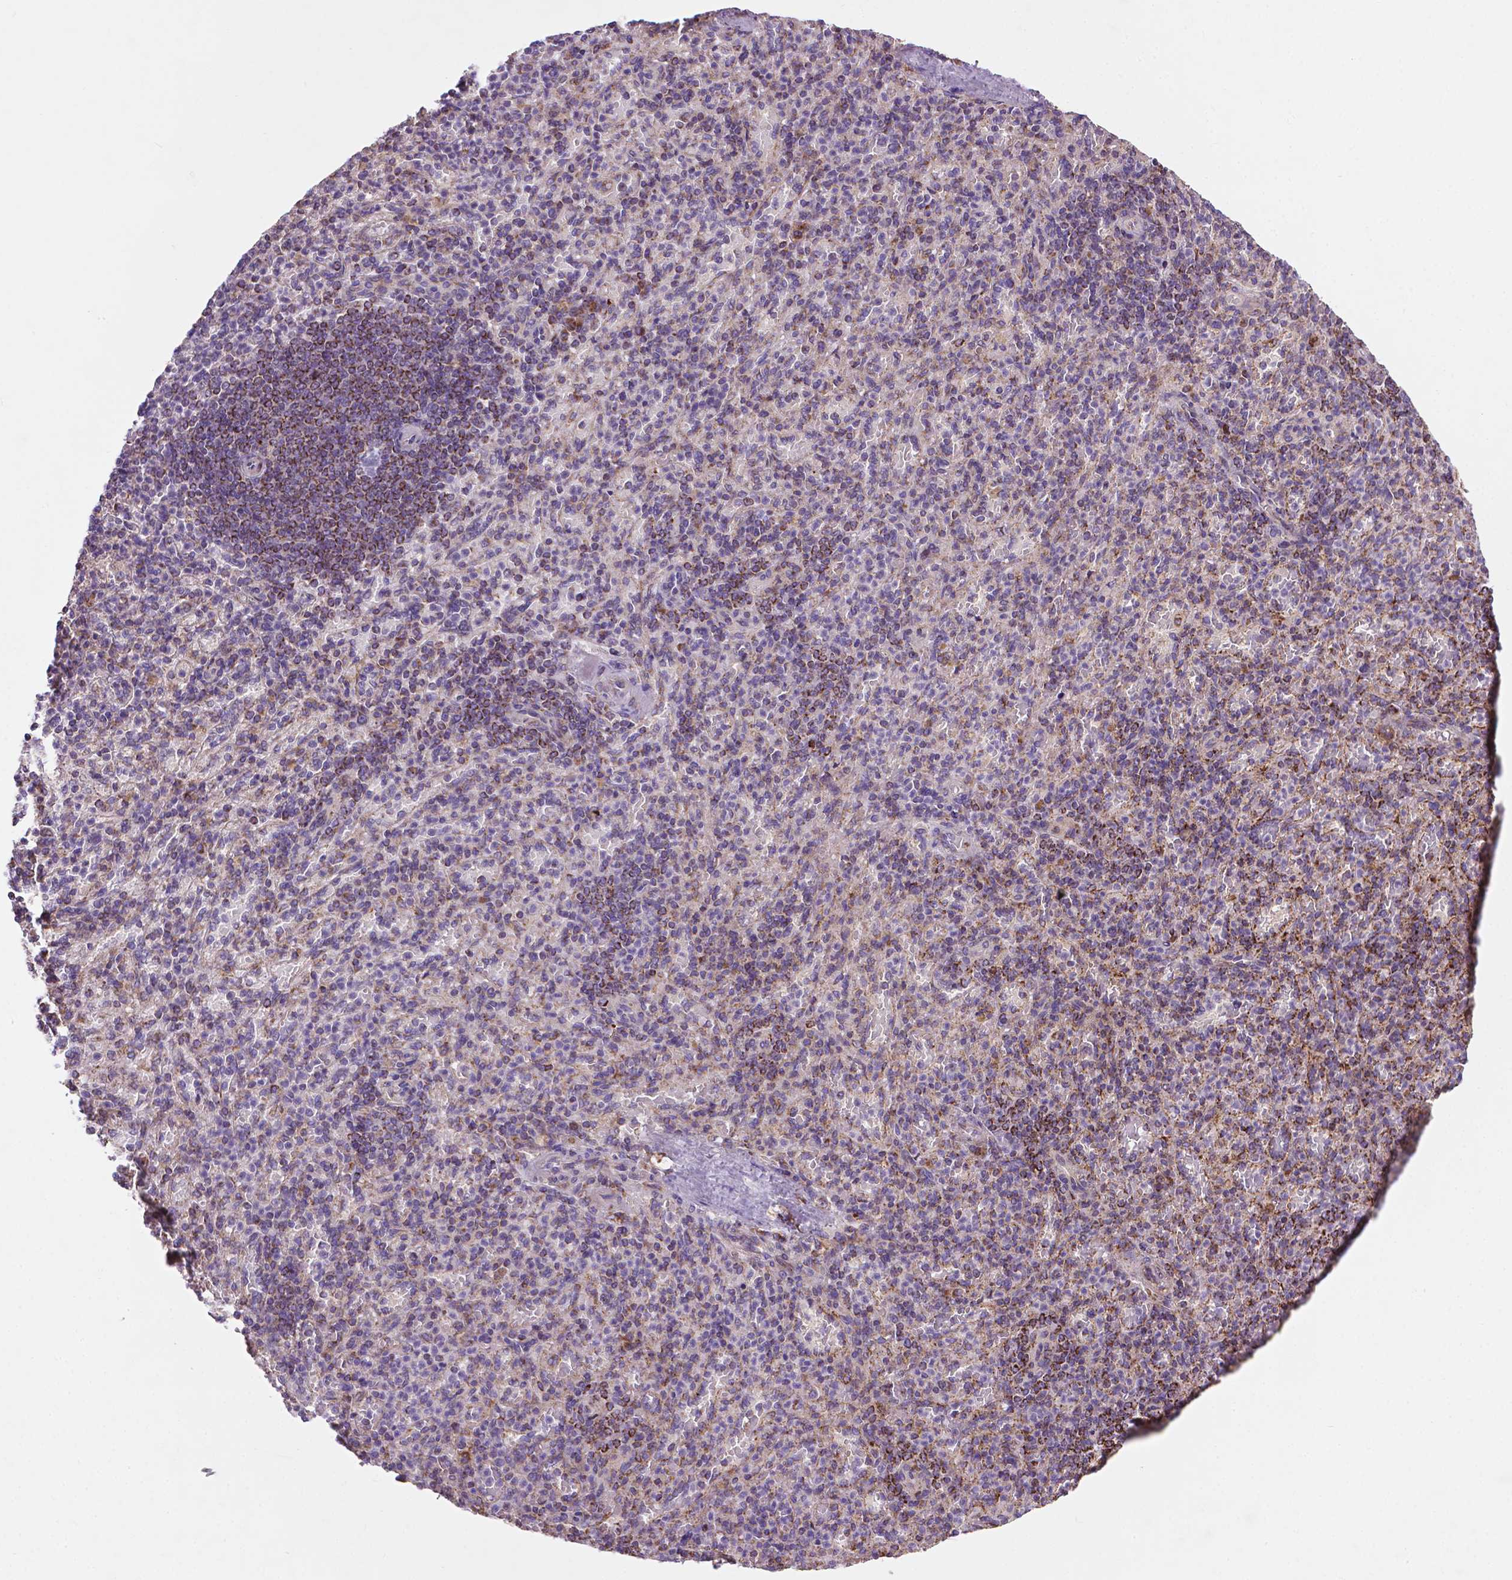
{"staining": {"intensity": "strong", "quantity": "25%-75%", "location": "cytoplasmic/membranous"}, "tissue": "spleen", "cell_type": "Cells in red pulp", "image_type": "normal", "snomed": [{"axis": "morphology", "description": "Normal tissue, NOS"}, {"axis": "topography", "description": "Spleen"}], "caption": "DAB immunohistochemical staining of benign spleen exhibits strong cytoplasmic/membranous protein positivity in about 25%-75% of cells in red pulp.", "gene": "ILVBL", "patient": {"sex": "female", "age": 74}}